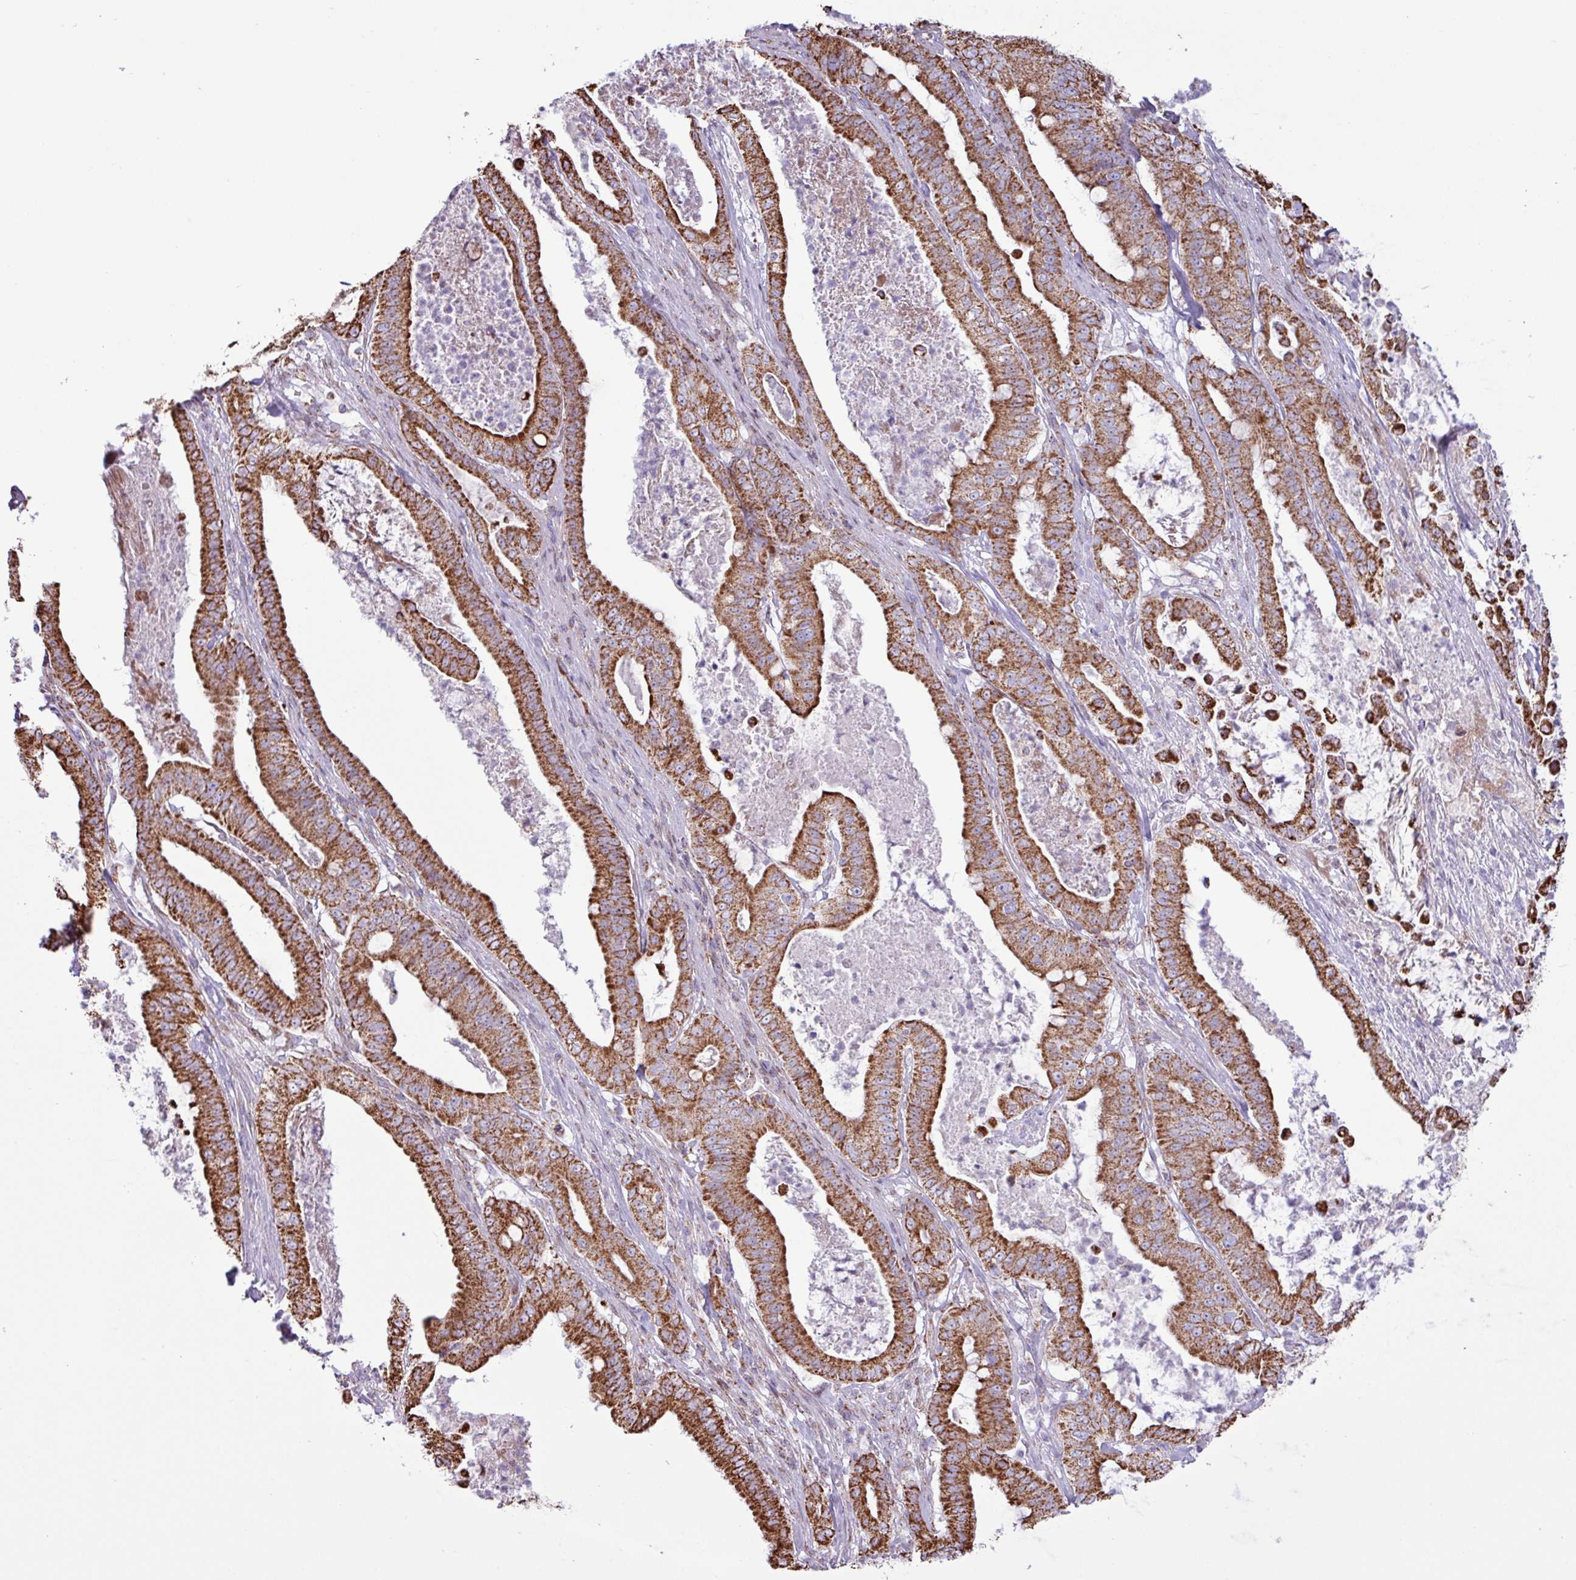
{"staining": {"intensity": "strong", "quantity": ">75%", "location": "cytoplasmic/membranous"}, "tissue": "pancreatic cancer", "cell_type": "Tumor cells", "image_type": "cancer", "snomed": [{"axis": "morphology", "description": "Adenocarcinoma, NOS"}, {"axis": "topography", "description": "Pancreas"}], "caption": "Immunohistochemistry (IHC) image of human adenocarcinoma (pancreatic) stained for a protein (brown), which exhibits high levels of strong cytoplasmic/membranous expression in about >75% of tumor cells.", "gene": "RTL3", "patient": {"sex": "male", "age": 71}}